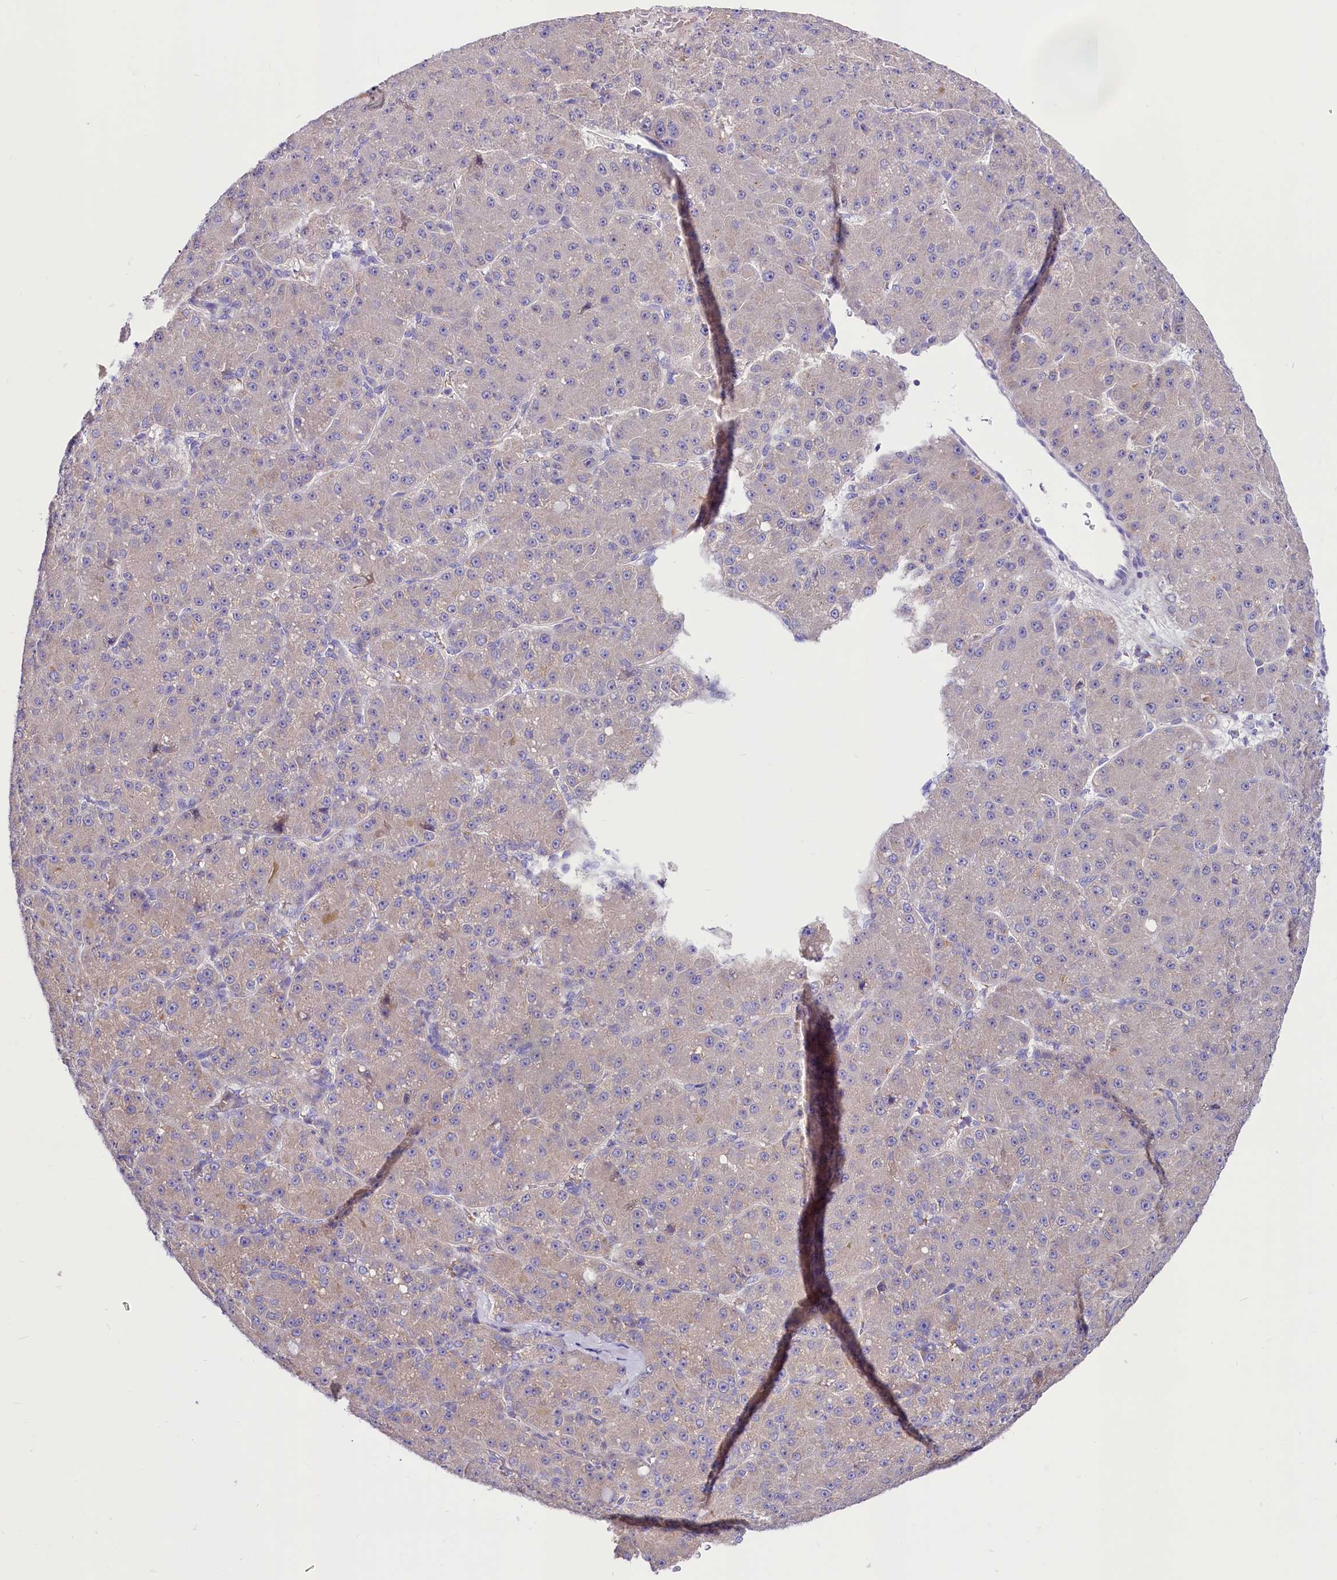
{"staining": {"intensity": "negative", "quantity": "none", "location": "none"}, "tissue": "liver cancer", "cell_type": "Tumor cells", "image_type": "cancer", "snomed": [{"axis": "morphology", "description": "Carcinoma, Hepatocellular, NOS"}, {"axis": "topography", "description": "Liver"}], "caption": "Immunohistochemistry (IHC) histopathology image of liver hepatocellular carcinoma stained for a protein (brown), which reveals no expression in tumor cells.", "gene": "ABHD5", "patient": {"sex": "male", "age": 67}}